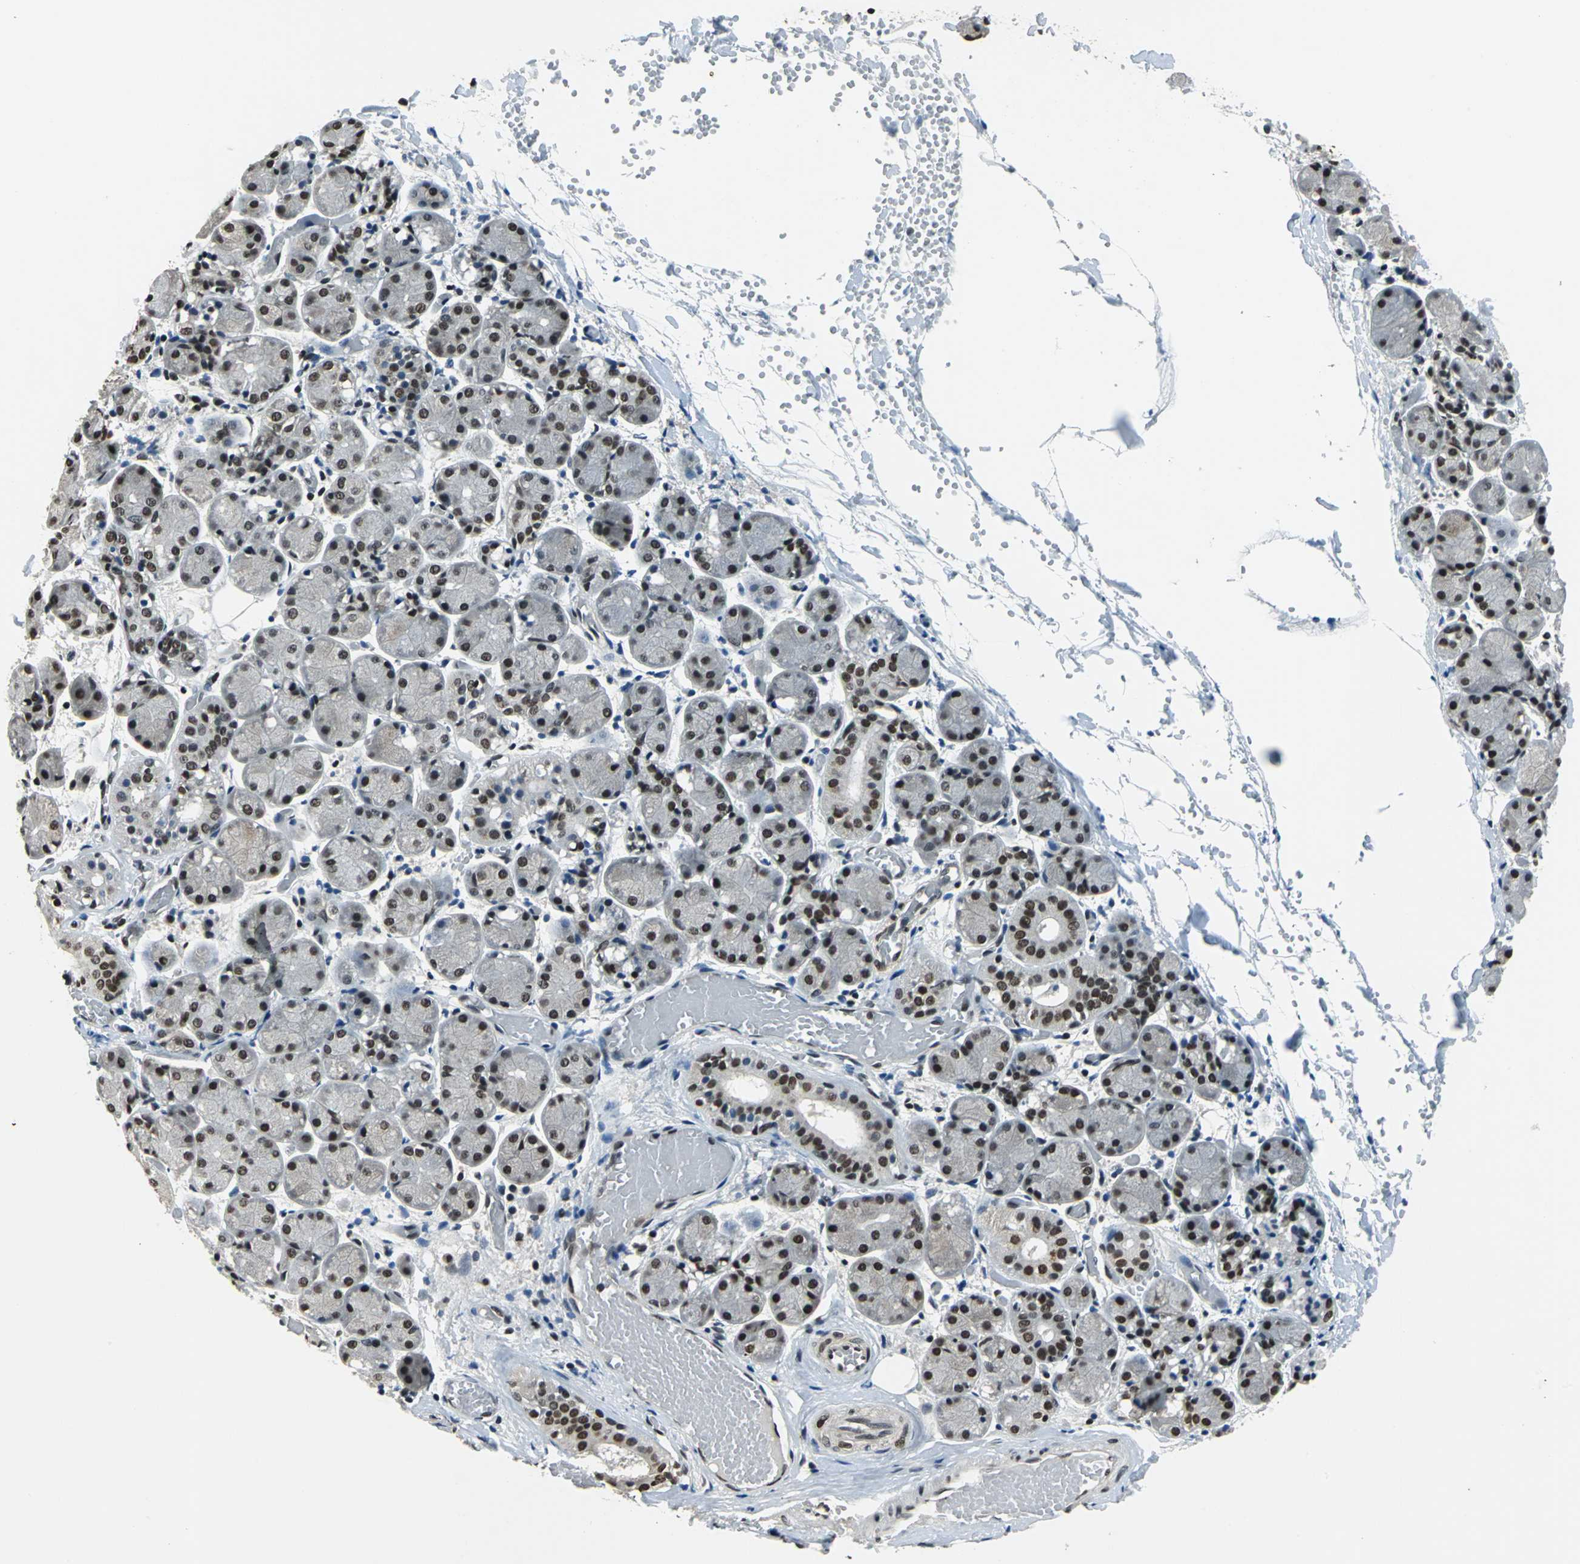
{"staining": {"intensity": "strong", "quantity": ">75%", "location": "nuclear"}, "tissue": "salivary gland", "cell_type": "Glandular cells", "image_type": "normal", "snomed": [{"axis": "morphology", "description": "Normal tissue, NOS"}, {"axis": "topography", "description": "Salivary gland"}], "caption": "Protein expression by immunohistochemistry (IHC) displays strong nuclear positivity in about >75% of glandular cells in normal salivary gland.", "gene": "RBM14", "patient": {"sex": "female", "age": 24}}